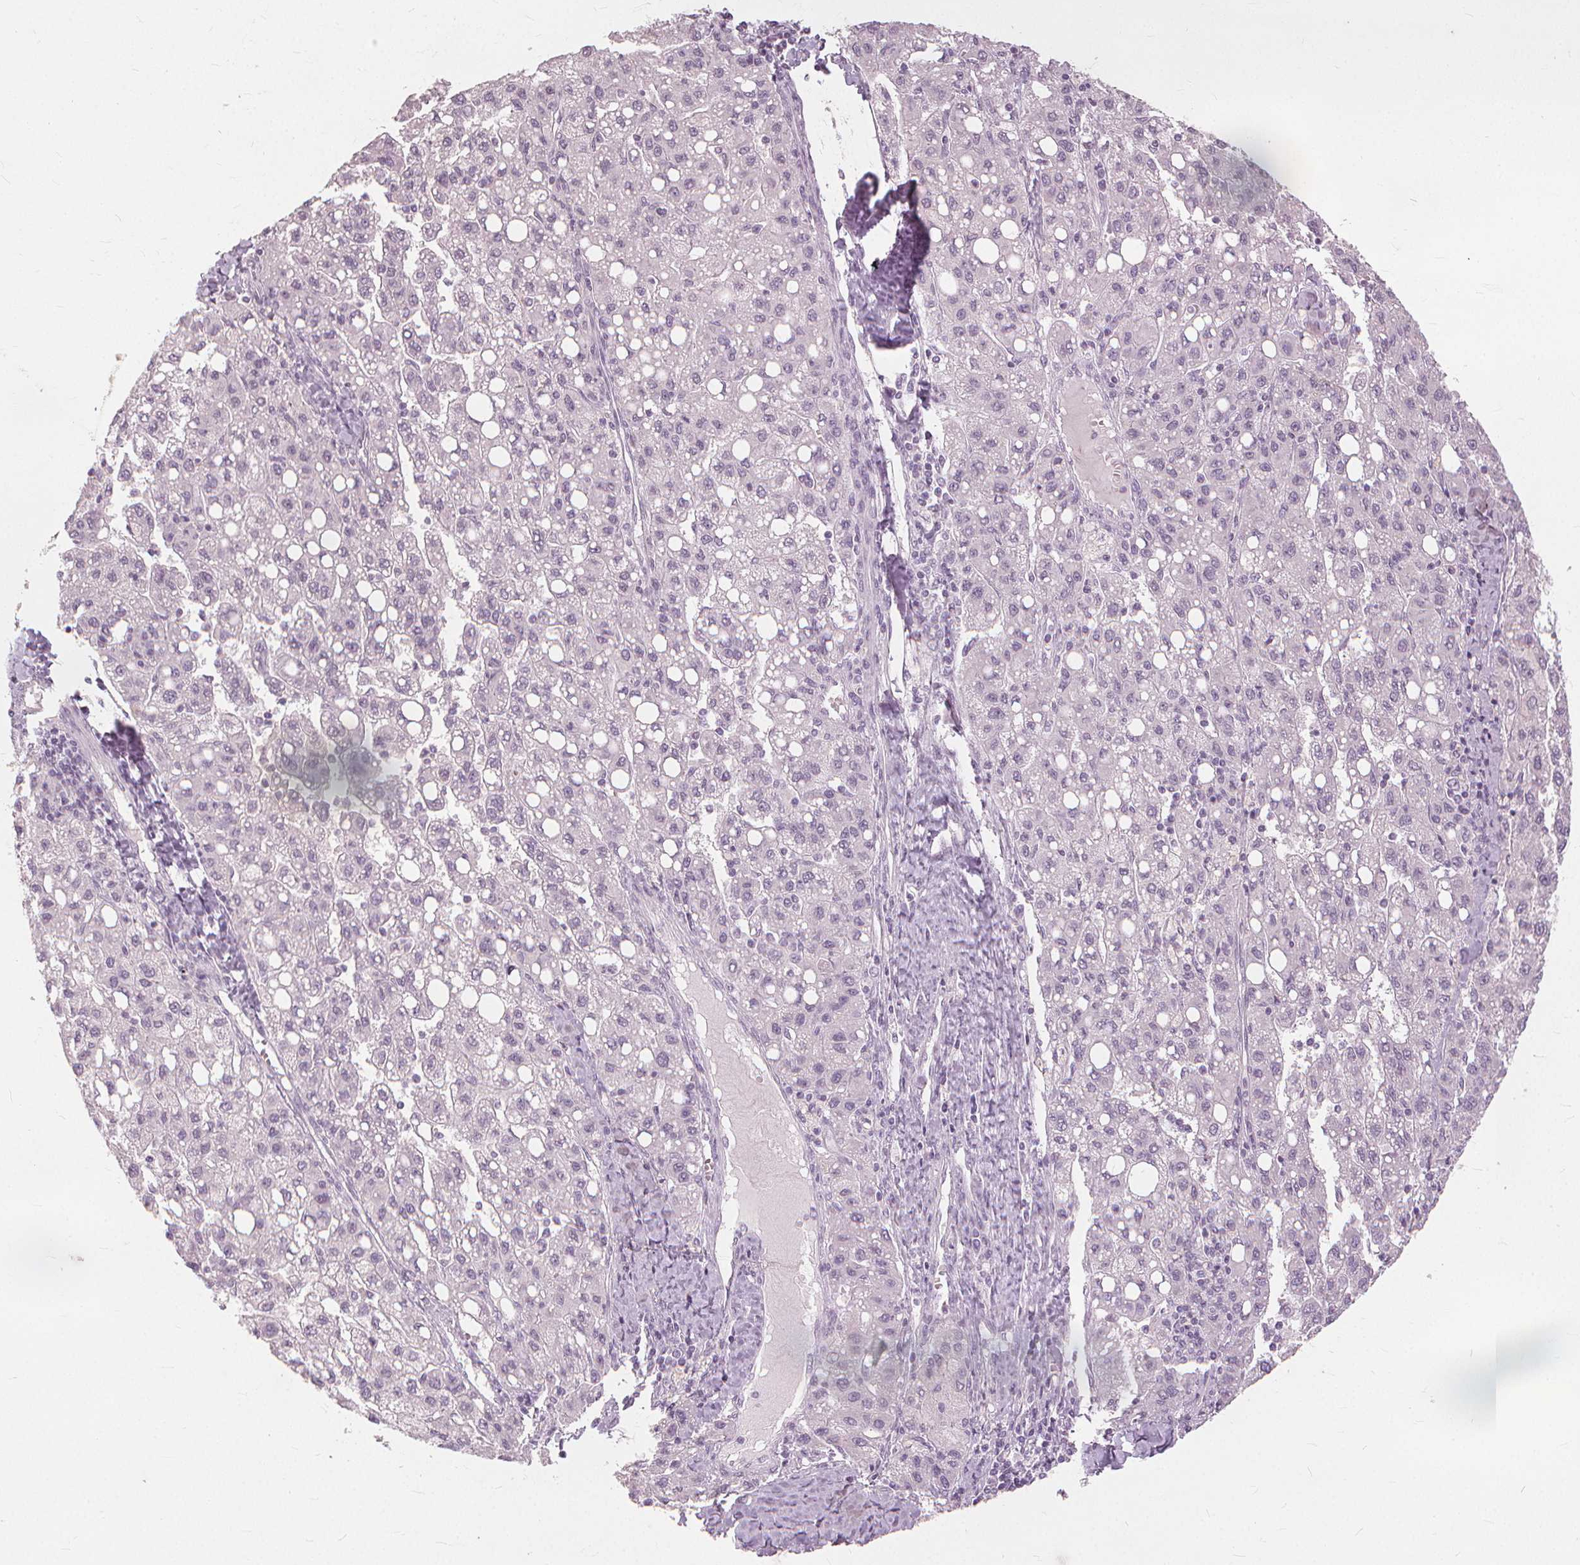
{"staining": {"intensity": "negative", "quantity": "none", "location": "none"}, "tissue": "liver cancer", "cell_type": "Tumor cells", "image_type": "cancer", "snomed": [{"axis": "morphology", "description": "Carcinoma, Hepatocellular, NOS"}, {"axis": "topography", "description": "Liver"}], "caption": "Protein analysis of liver cancer demonstrates no significant positivity in tumor cells.", "gene": "SFTPD", "patient": {"sex": "female", "age": 82}}